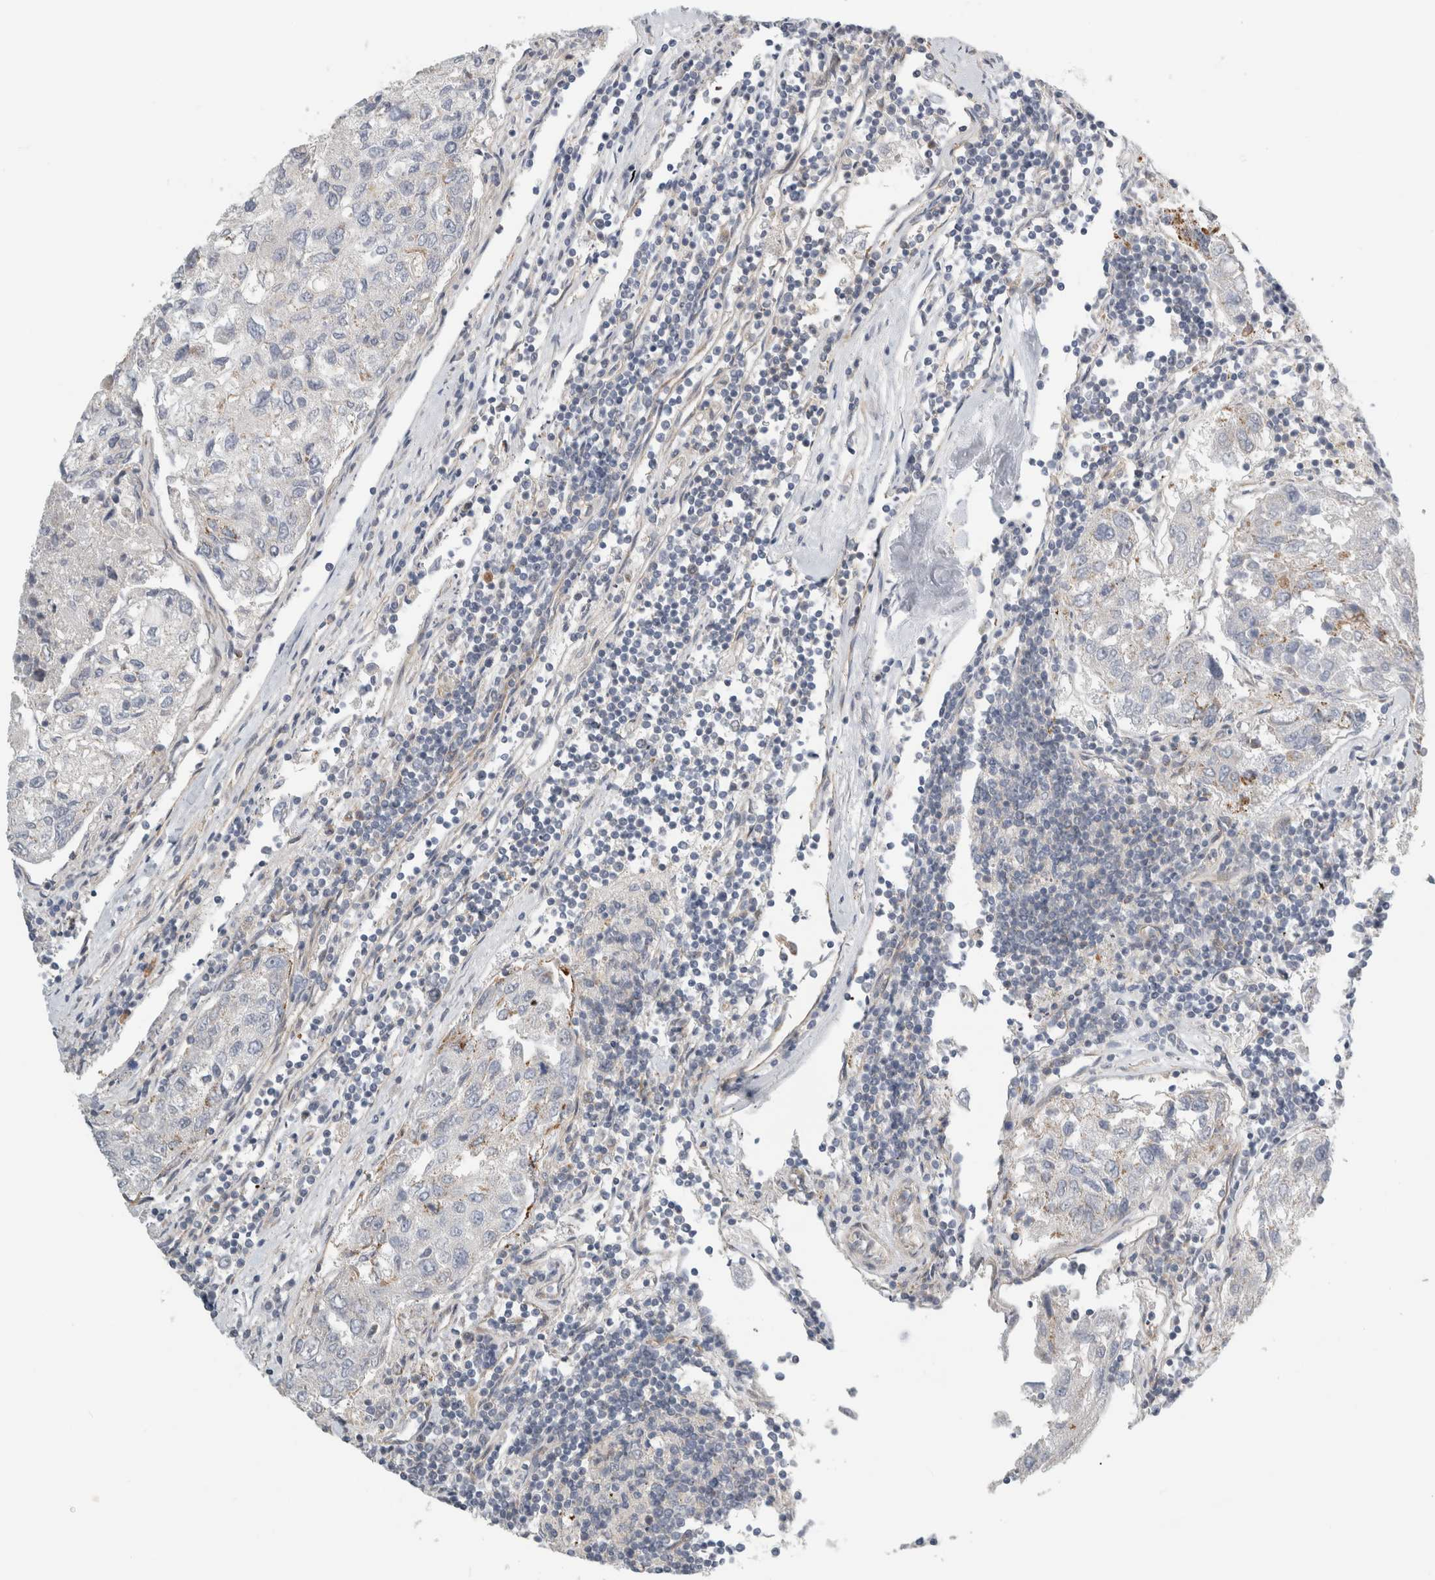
{"staining": {"intensity": "negative", "quantity": "none", "location": "none"}, "tissue": "urothelial cancer", "cell_type": "Tumor cells", "image_type": "cancer", "snomed": [{"axis": "morphology", "description": "Urothelial carcinoma, High grade"}, {"axis": "topography", "description": "Lymph node"}, {"axis": "topography", "description": "Urinary bladder"}], "caption": "The photomicrograph demonstrates no significant staining in tumor cells of urothelial carcinoma (high-grade).", "gene": "KPNA5", "patient": {"sex": "male", "age": 51}}